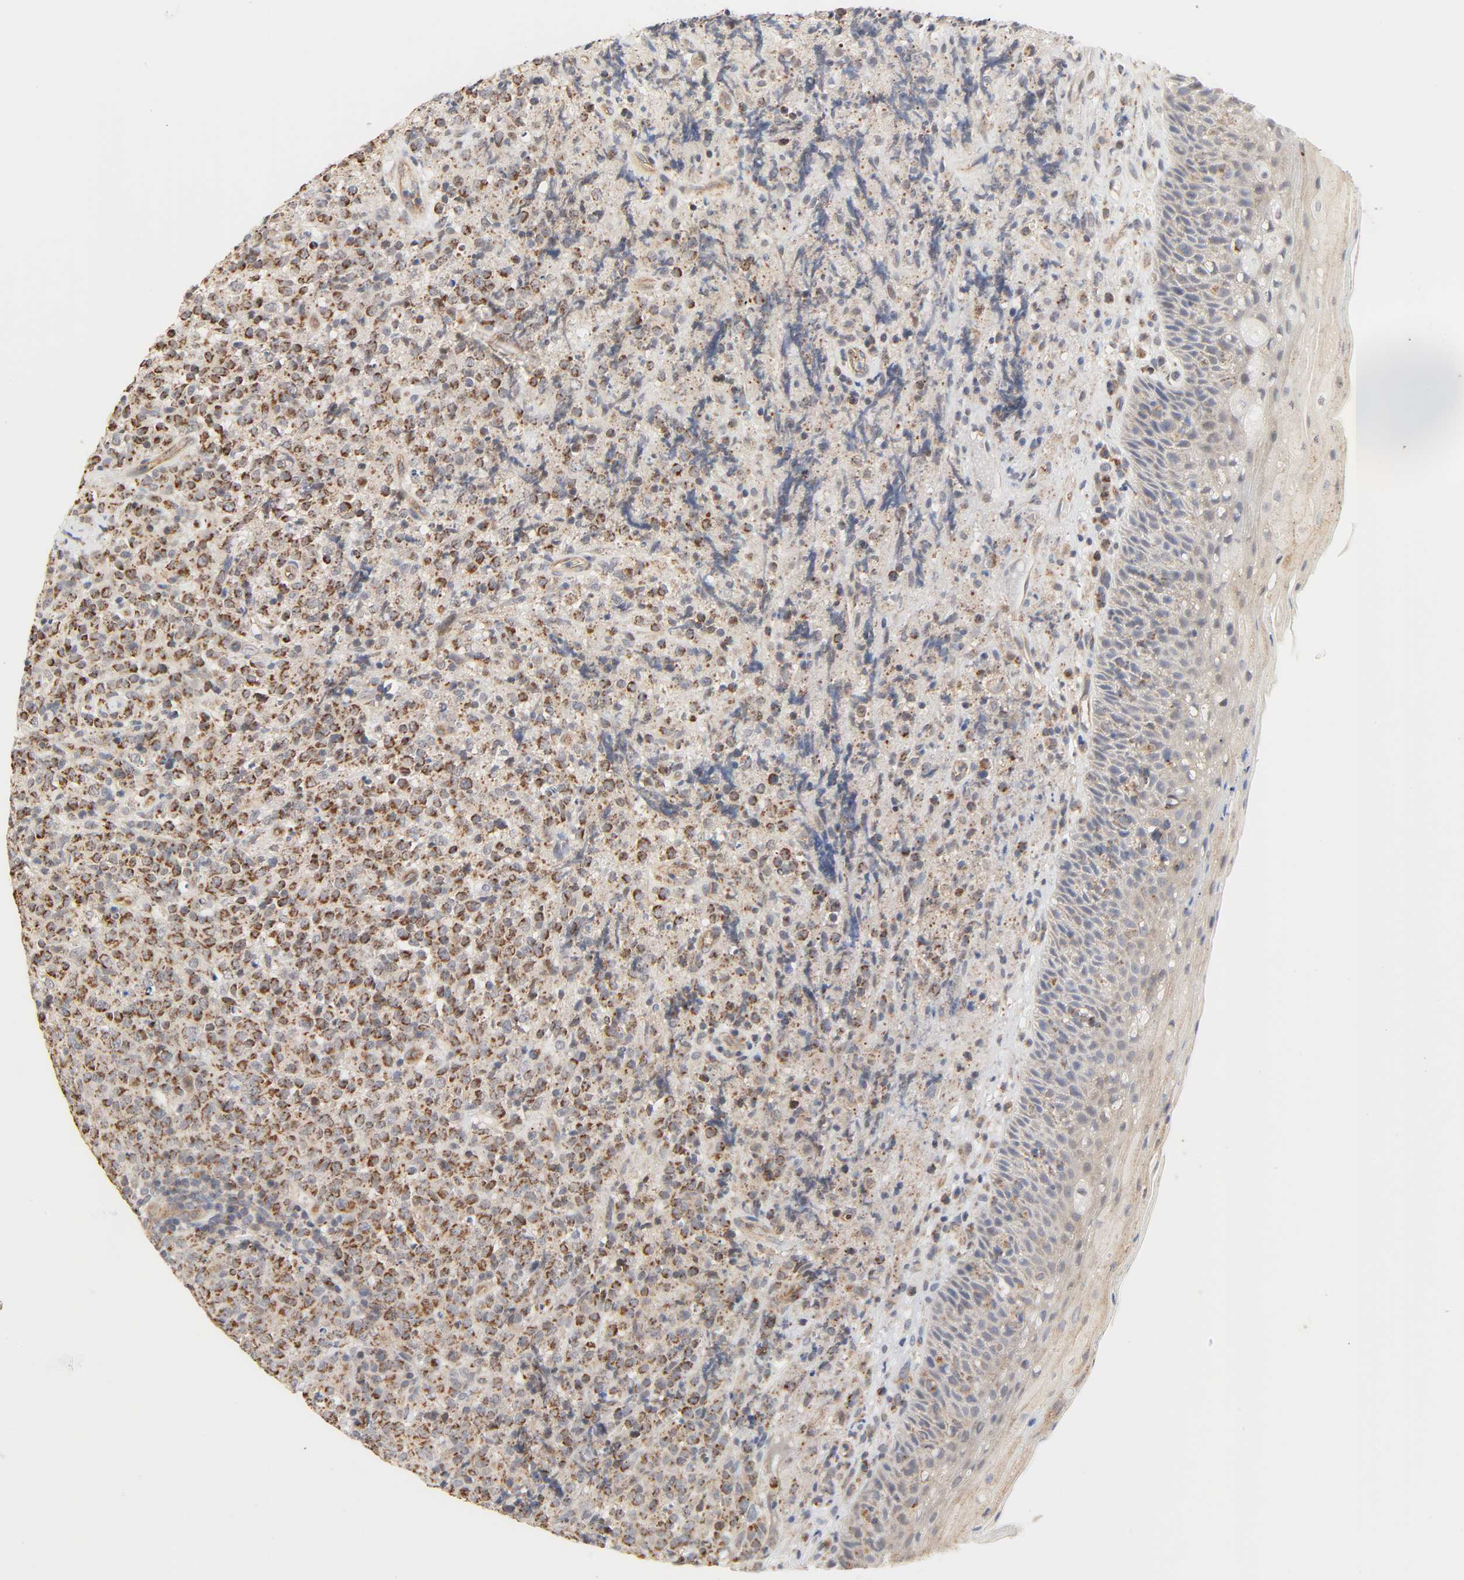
{"staining": {"intensity": "strong", "quantity": ">75%", "location": "cytoplasmic/membranous"}, "tissue": "lymphoma", "cell_type": "Tumor cells", "image_type": "cancer", "snomed": [{"axis": "morphology", "description": "Malignant lymphoma, non-Hodgkin's type, High grade"}, {"axis": "topography", "description": "Tonsil"}], "caption": "The image reveals staining of lymphoma, revealing strong cytoplasmic/membranous protein expression (brown color) within tumor cells.", "gene": "ZMAT5", "patient": {"sex": "female", "age": 36}}